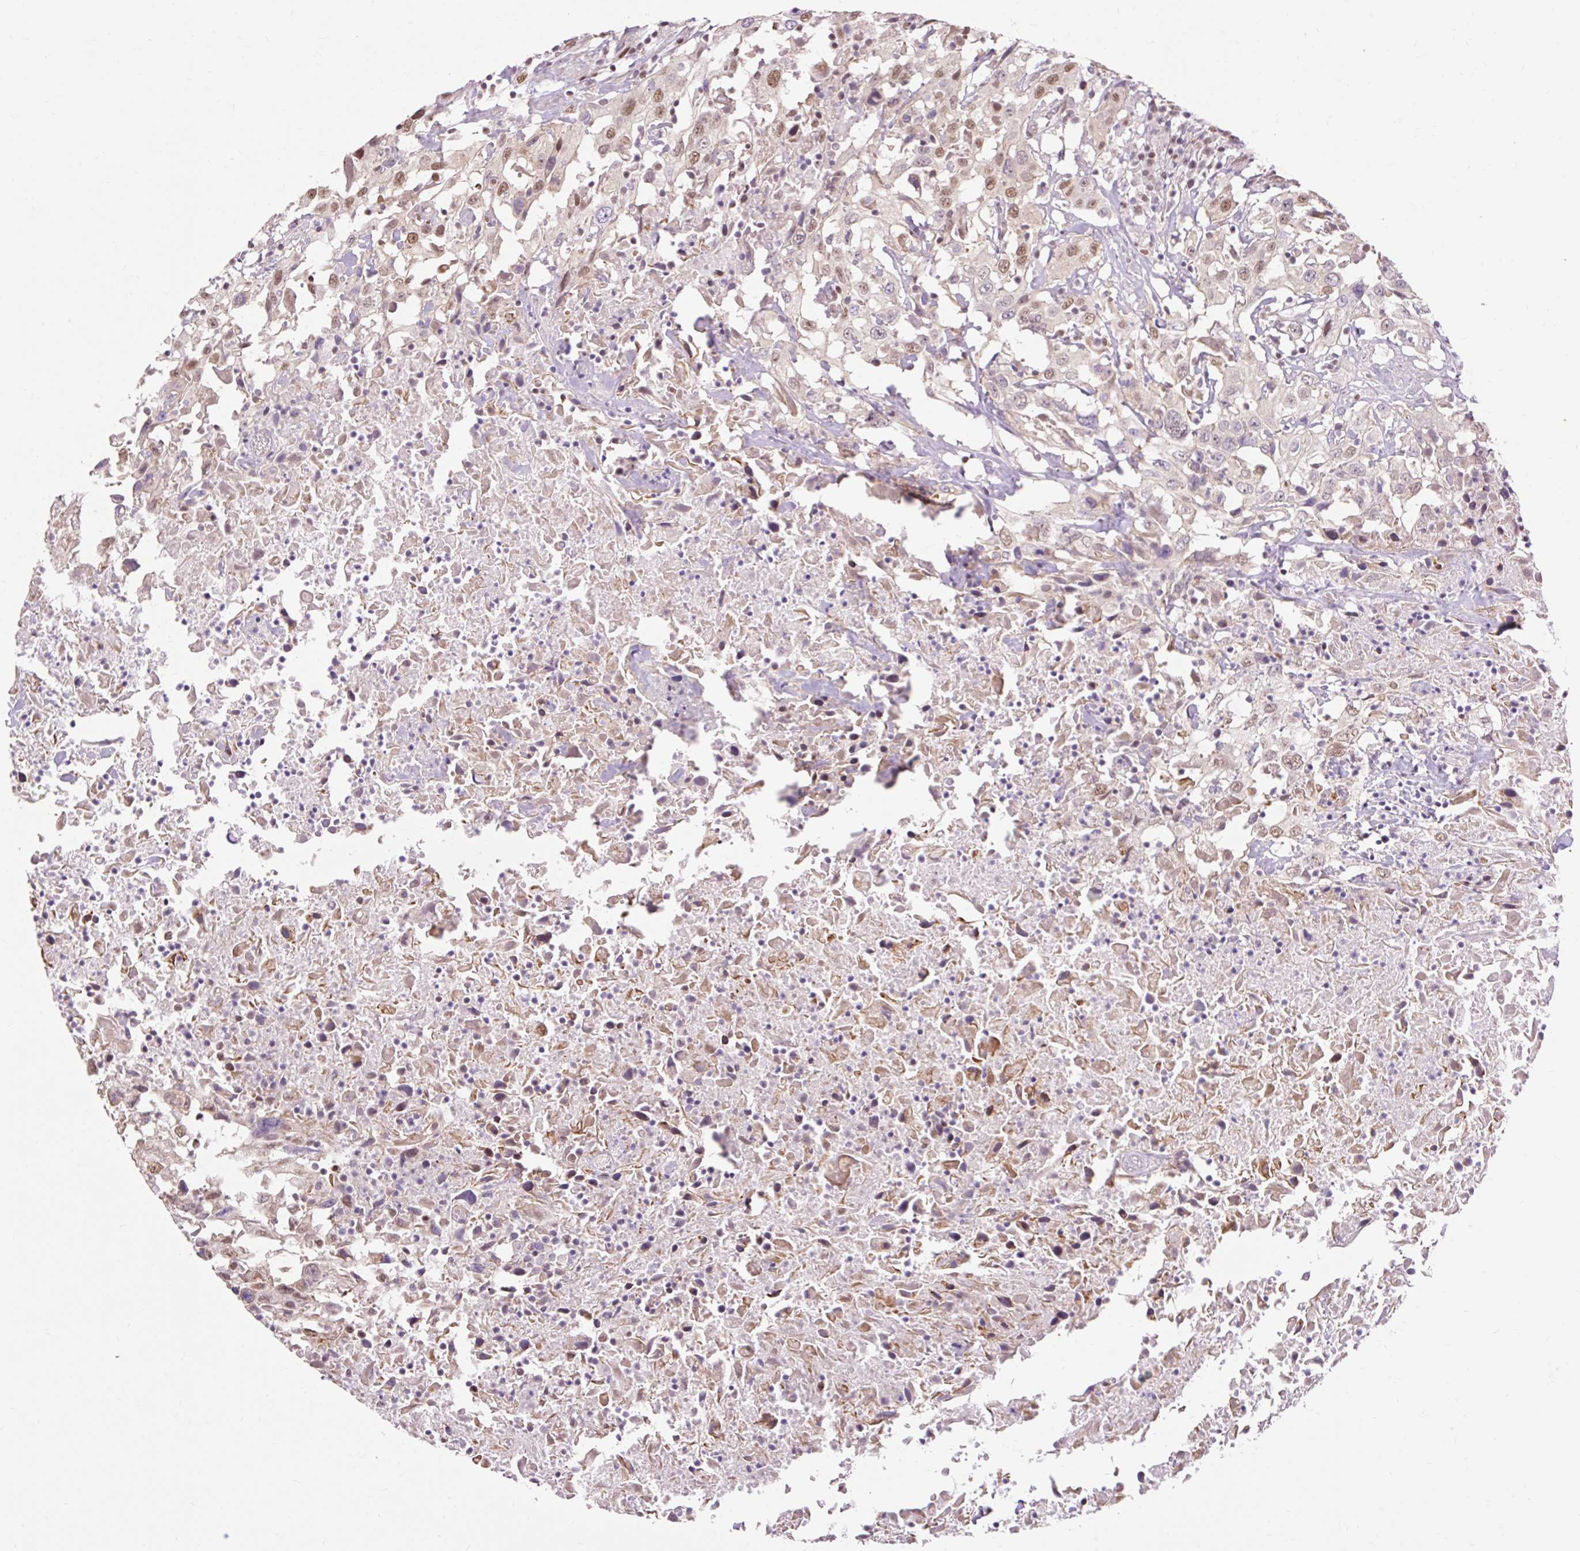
{"staining": {"intensity": "moderate", "quantity": "25%-75%", "location": "nuclear"}, "tissue": "urothelial cancer", "cell_type": "Tumor cells", "image_type": "cancer", "snomed": [{"axis": "morphology", "description": "Urothelial carcinoma, High grade"}, {"axis": "topography", "description": "Urinary bladder"}], "caption": "Urothelial carcinoma (high-grade) stained with a protein marker displays moderate staining in tumor cells.", "gene": "NPIPB12", "patient": {"sex": "male", "age": 61}}